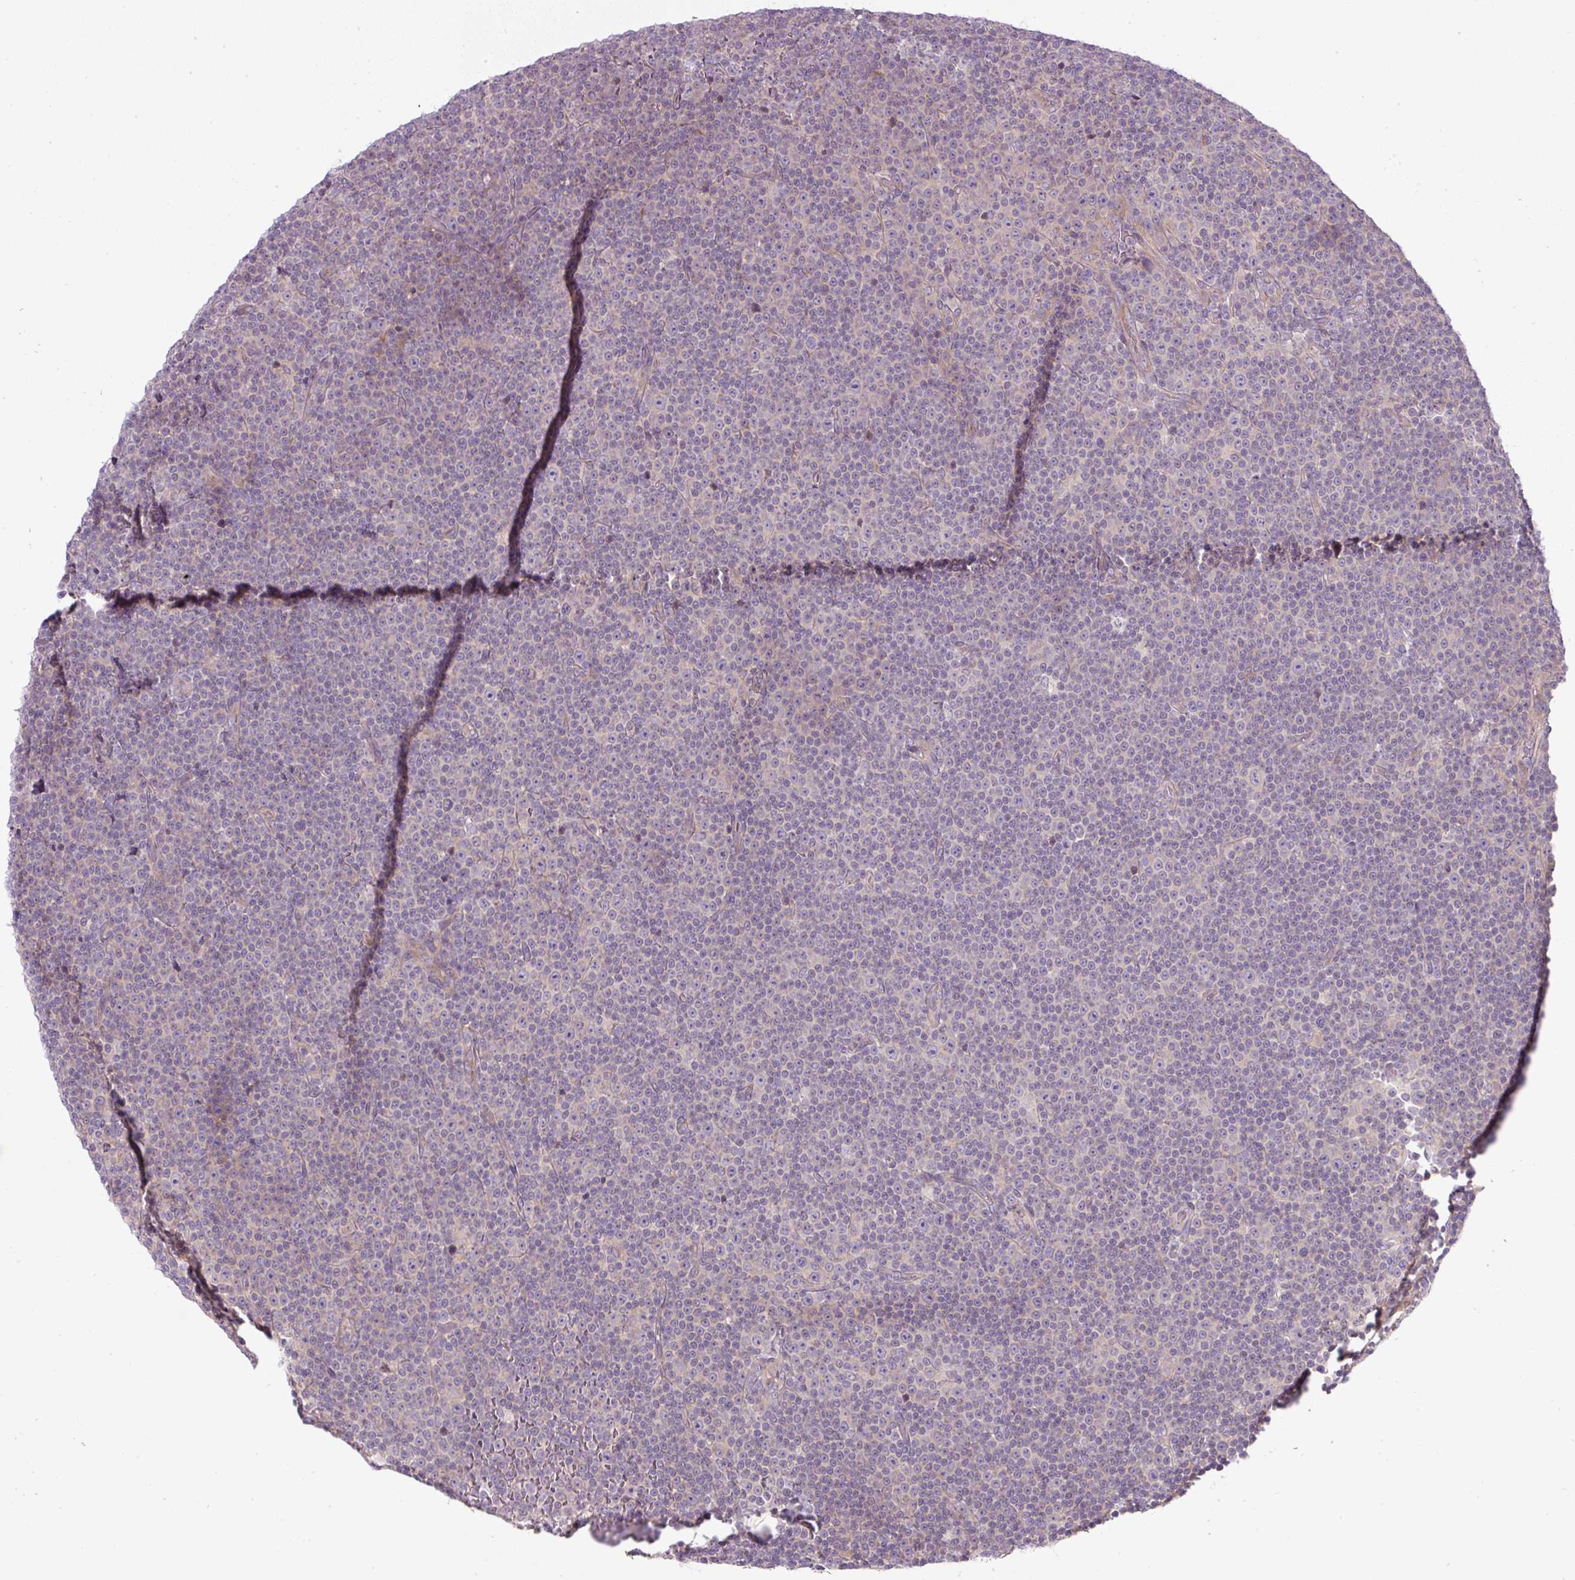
{"staining": {"intensity": "negative", "quantity": "none", "location": "none"}, "tissue": "lymphoma", "cell_type": "Tumor cells", "image_type": "cancer", "snomed": [{"axis": "morphology", "description": "Malignant lymphoma, non-Hodgkin's type, Low grade"}, {"axis": "topography", "description": "Lymph node"}], "caption": "Protein analysis of malignant lymphoma, non-Hodgkin's type (low-grade) reveals no significant expression in tumor cells.", "gene": "MLX", "patient": {"sex": "female", "age": 67}}